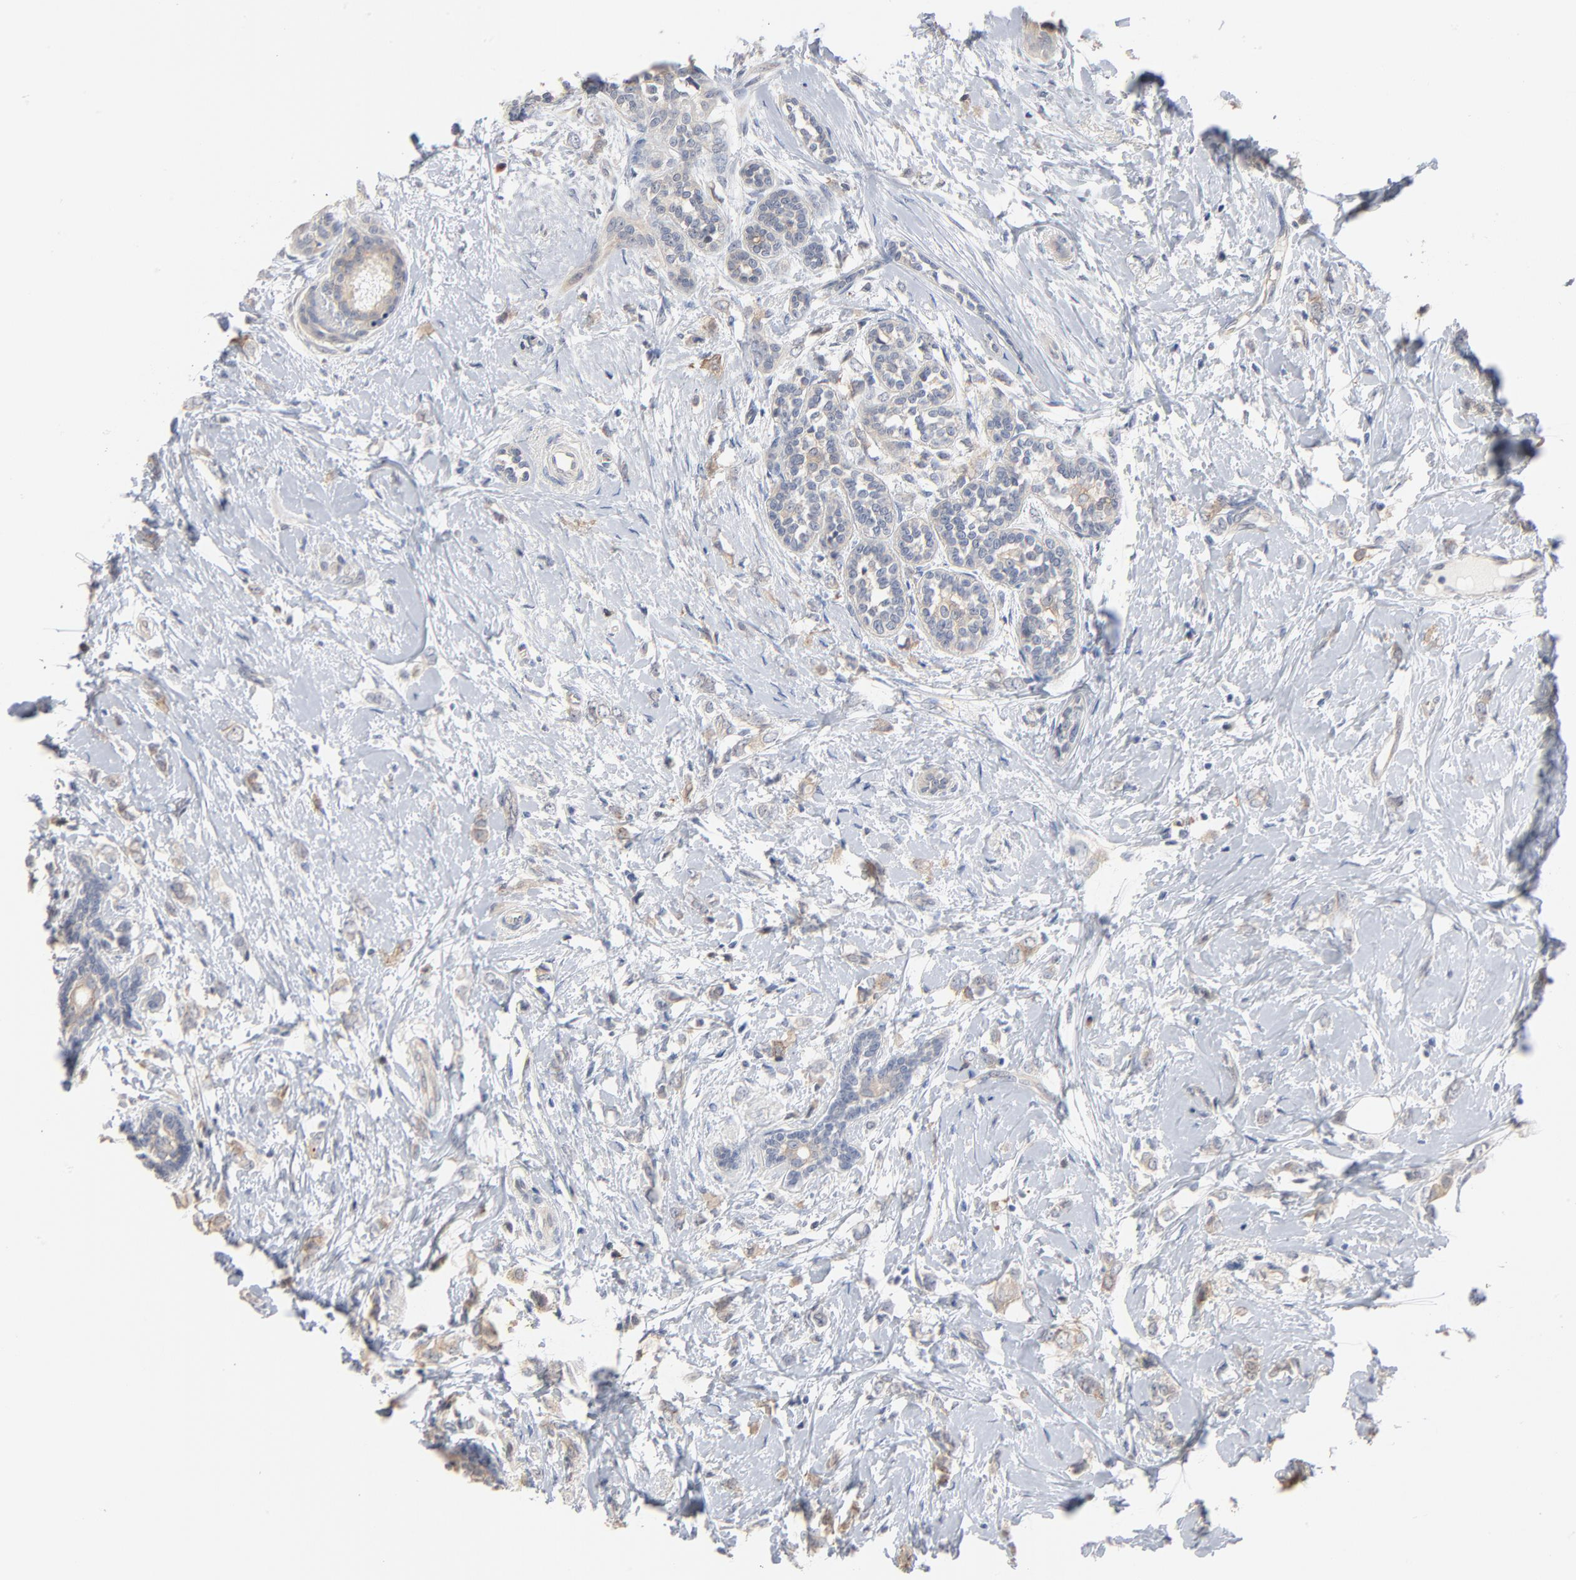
{"staining": {"intensity": "weak", "quantity": ">75%", "location": "cytoplasmic/membranous"}, "tissue": "breast cancer", "cell_type": "Tumor cells", "image_type": "cancer", "snomed": [{"axis": "morphology", "description": "Normal tissue, NOS"}, {"axis": "morphology", "description": "Lobular carcinoma"}, {"axis": "topography", "description": "Breast"}], "caption": "Tumor cells demonstrate low levels of weak cytoplasmic/membranous expression in approximately >75% of cells in human breast cancer (lobular carcinoma).", "gene": "EPCAM", "patient": {"sex": "female", "age": 47}}